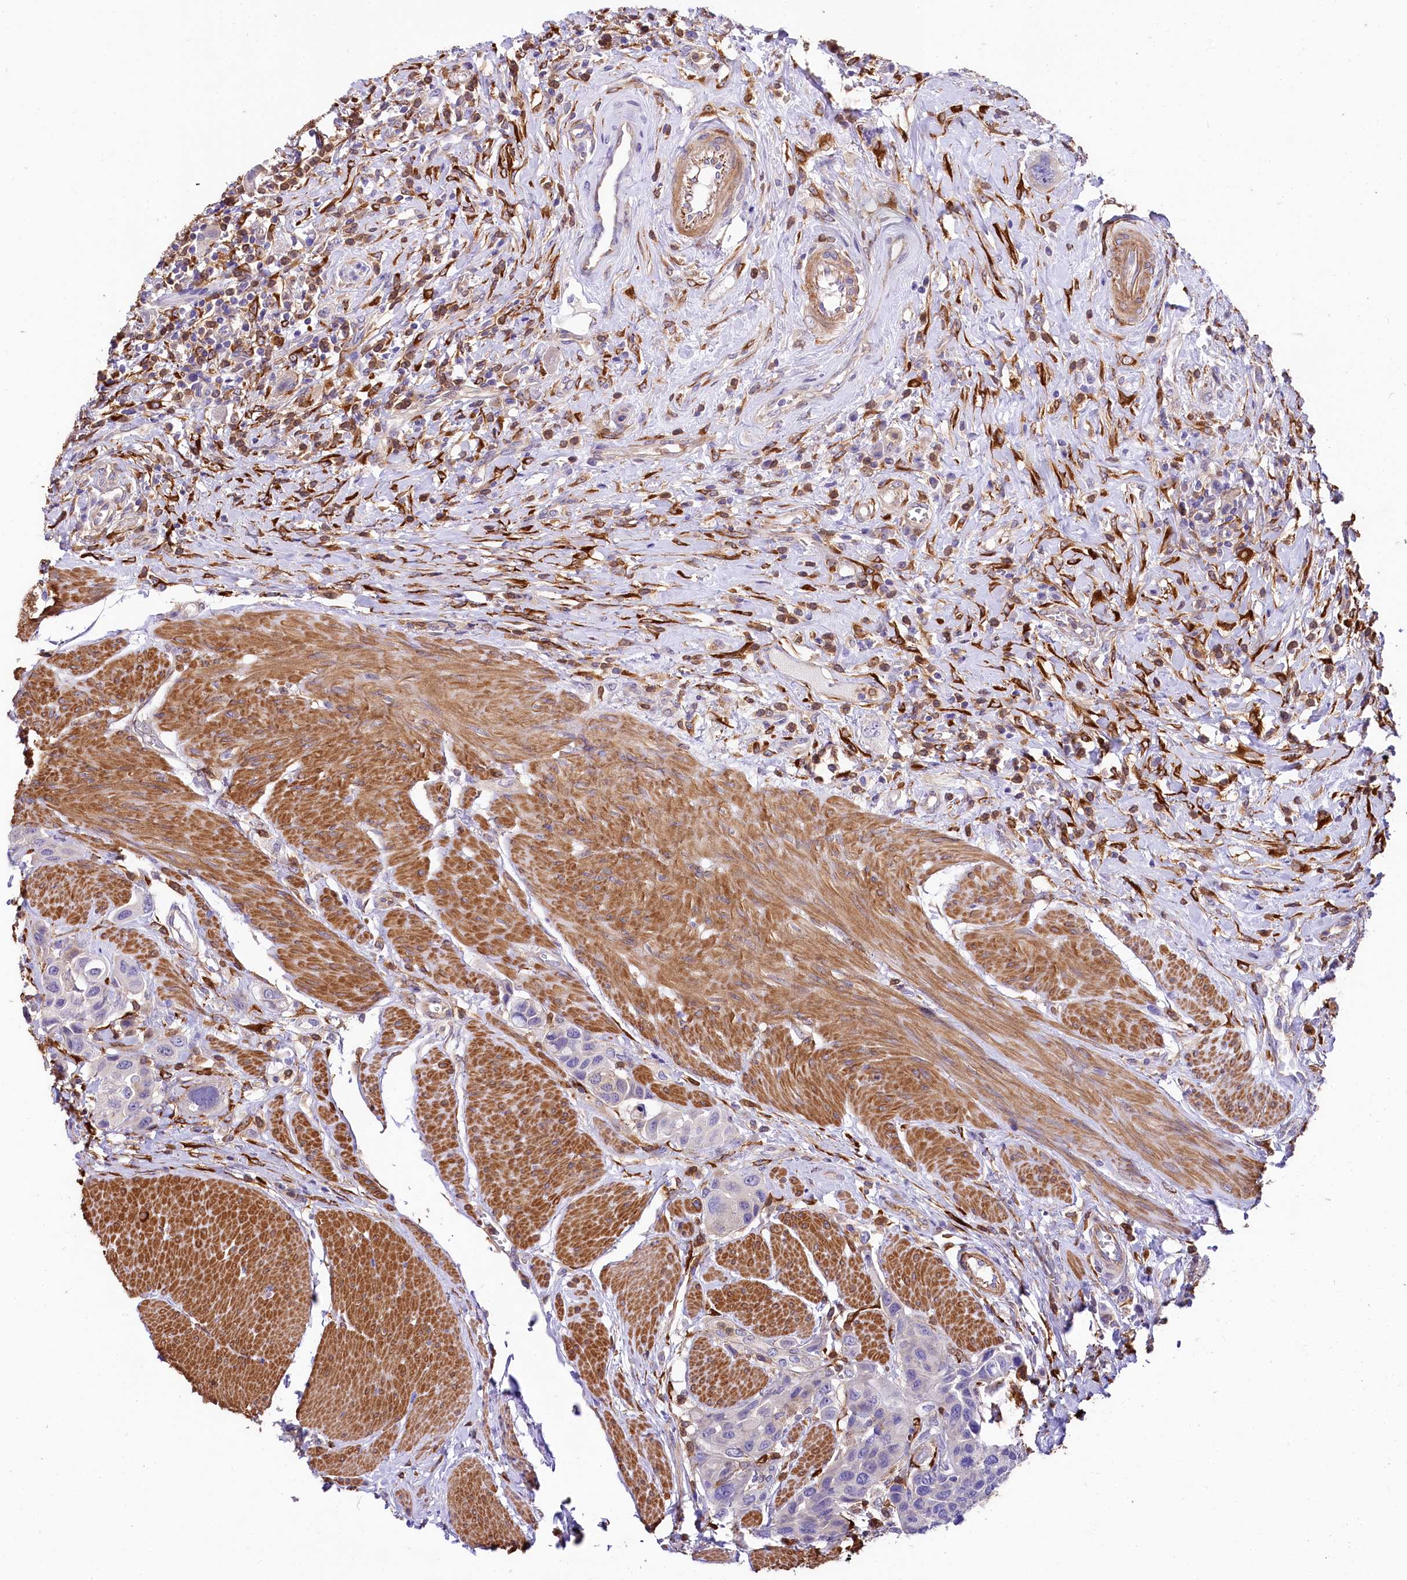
{"staining": {"intensity": "negative", "quantity": "none", "location": "none"}, "tissue": "urothelial cancer", "cell_type": "Tumor cells", "image_type": "cancer", "snomed": [{"axis": "morphology", "description": "Urothelial carcinoma, High grade"}, {"axis": "topography", "description": "Urinary bladder"}], "caption": "This is an IHC photomicrograph of urothelial carcinoma (high-grade). There is no staining in tumor cells.", "gene": "FCHSD2", "patient": {"sex": "male", "age": 50}}